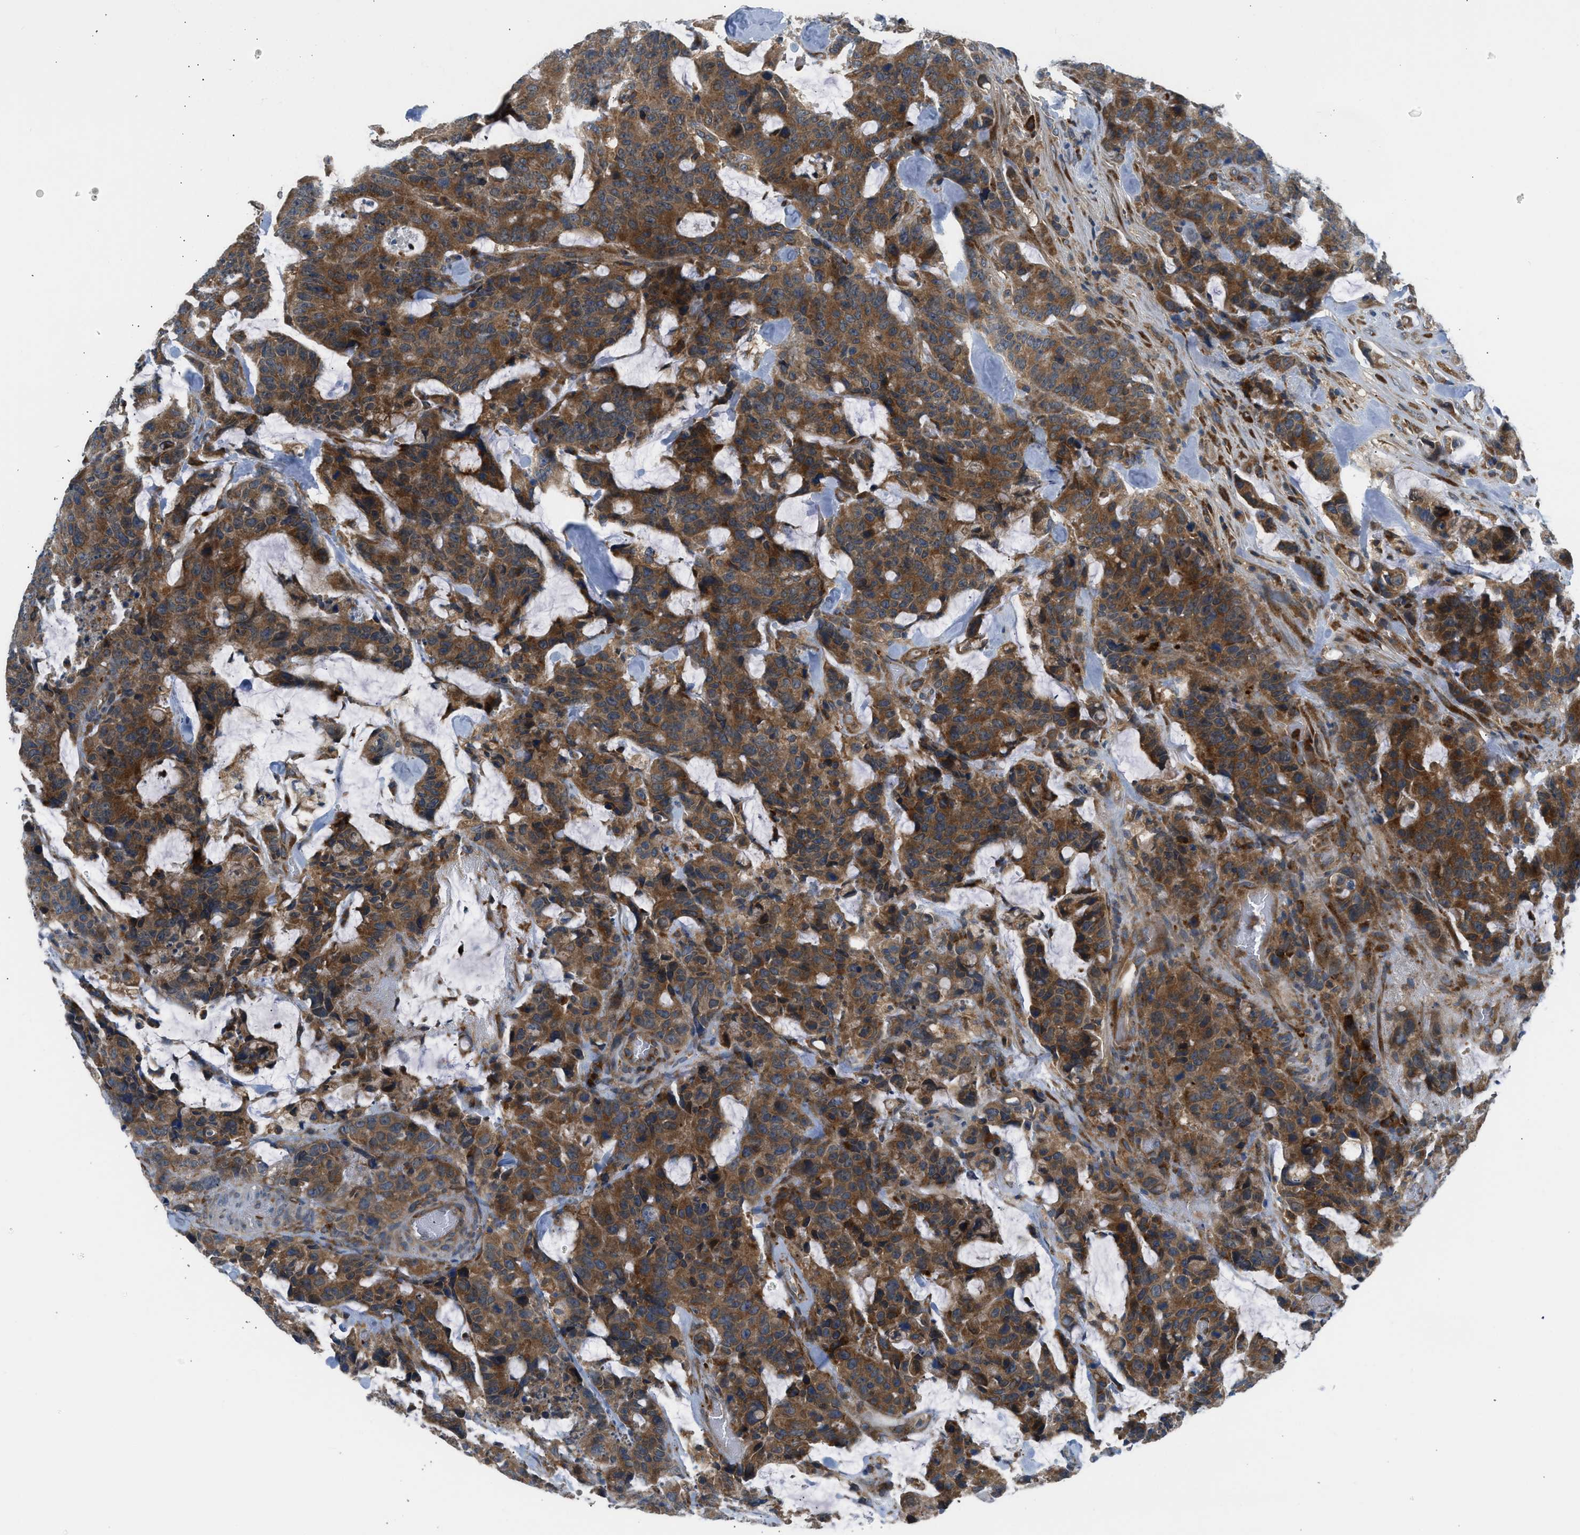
{"staining": {"intensity": "strong", "quantity": ">75%", "location": "cytoplasmic/membranous"}, "tissue": "colorectal cancer", "cell_type": "Tumor cells", "image_type": "cancer", "snomed": [{"axis": "morphology", "description": "Adenocarcinoma, NOS"}, {"axis": "topography", "description": "Colon"}], "caption": "Immunohistochemical staining of human colorectal adenocarcinoma demonstrates strong cytoplasmic/membranous protein expression in approximately >75% of tumor cells. (IHC, brightfield microscopy, high magnification).", "gene": "EDARADD", "patient": {"sex": "female", "age": 86}}